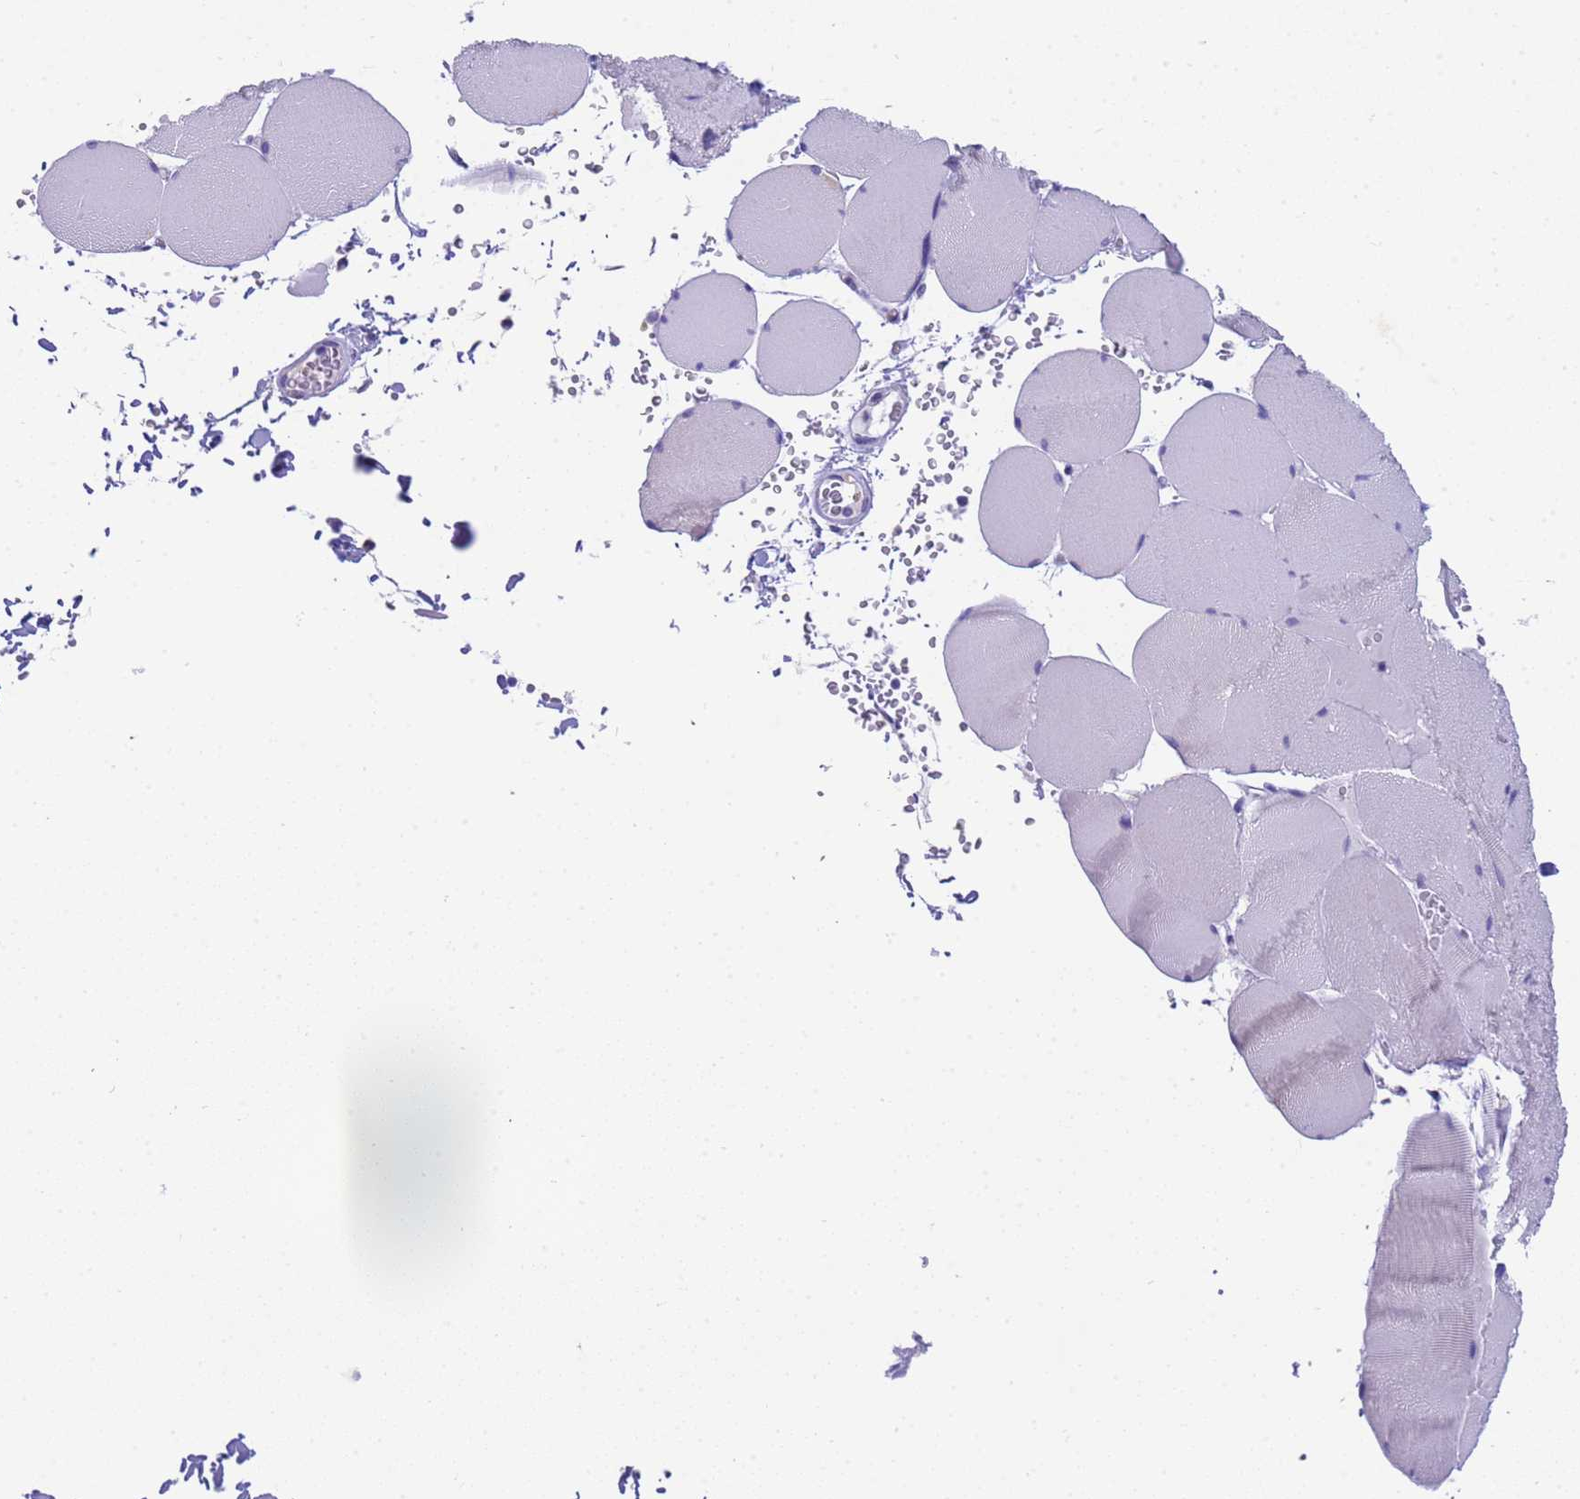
{"staining": {"intensity": "negative", "quantity": "none", "location": "none"}, "tissue": "skeletal muscle", "cell_type": "Myocytes", "image_type": "normal", "snomed": [{"axis": "morphology", "description": "Normal tissue, NOS"}, {"axis": "topography", "description": "Skeletal muscle"}, {"axis": "topography", "description": "Head-Neck"}], "caption": "Micrograph shows no protein expression in myocytes of normal skeletal muscle.", "gene": "USP38", "patient": {"sex": "male", "age": 66}}